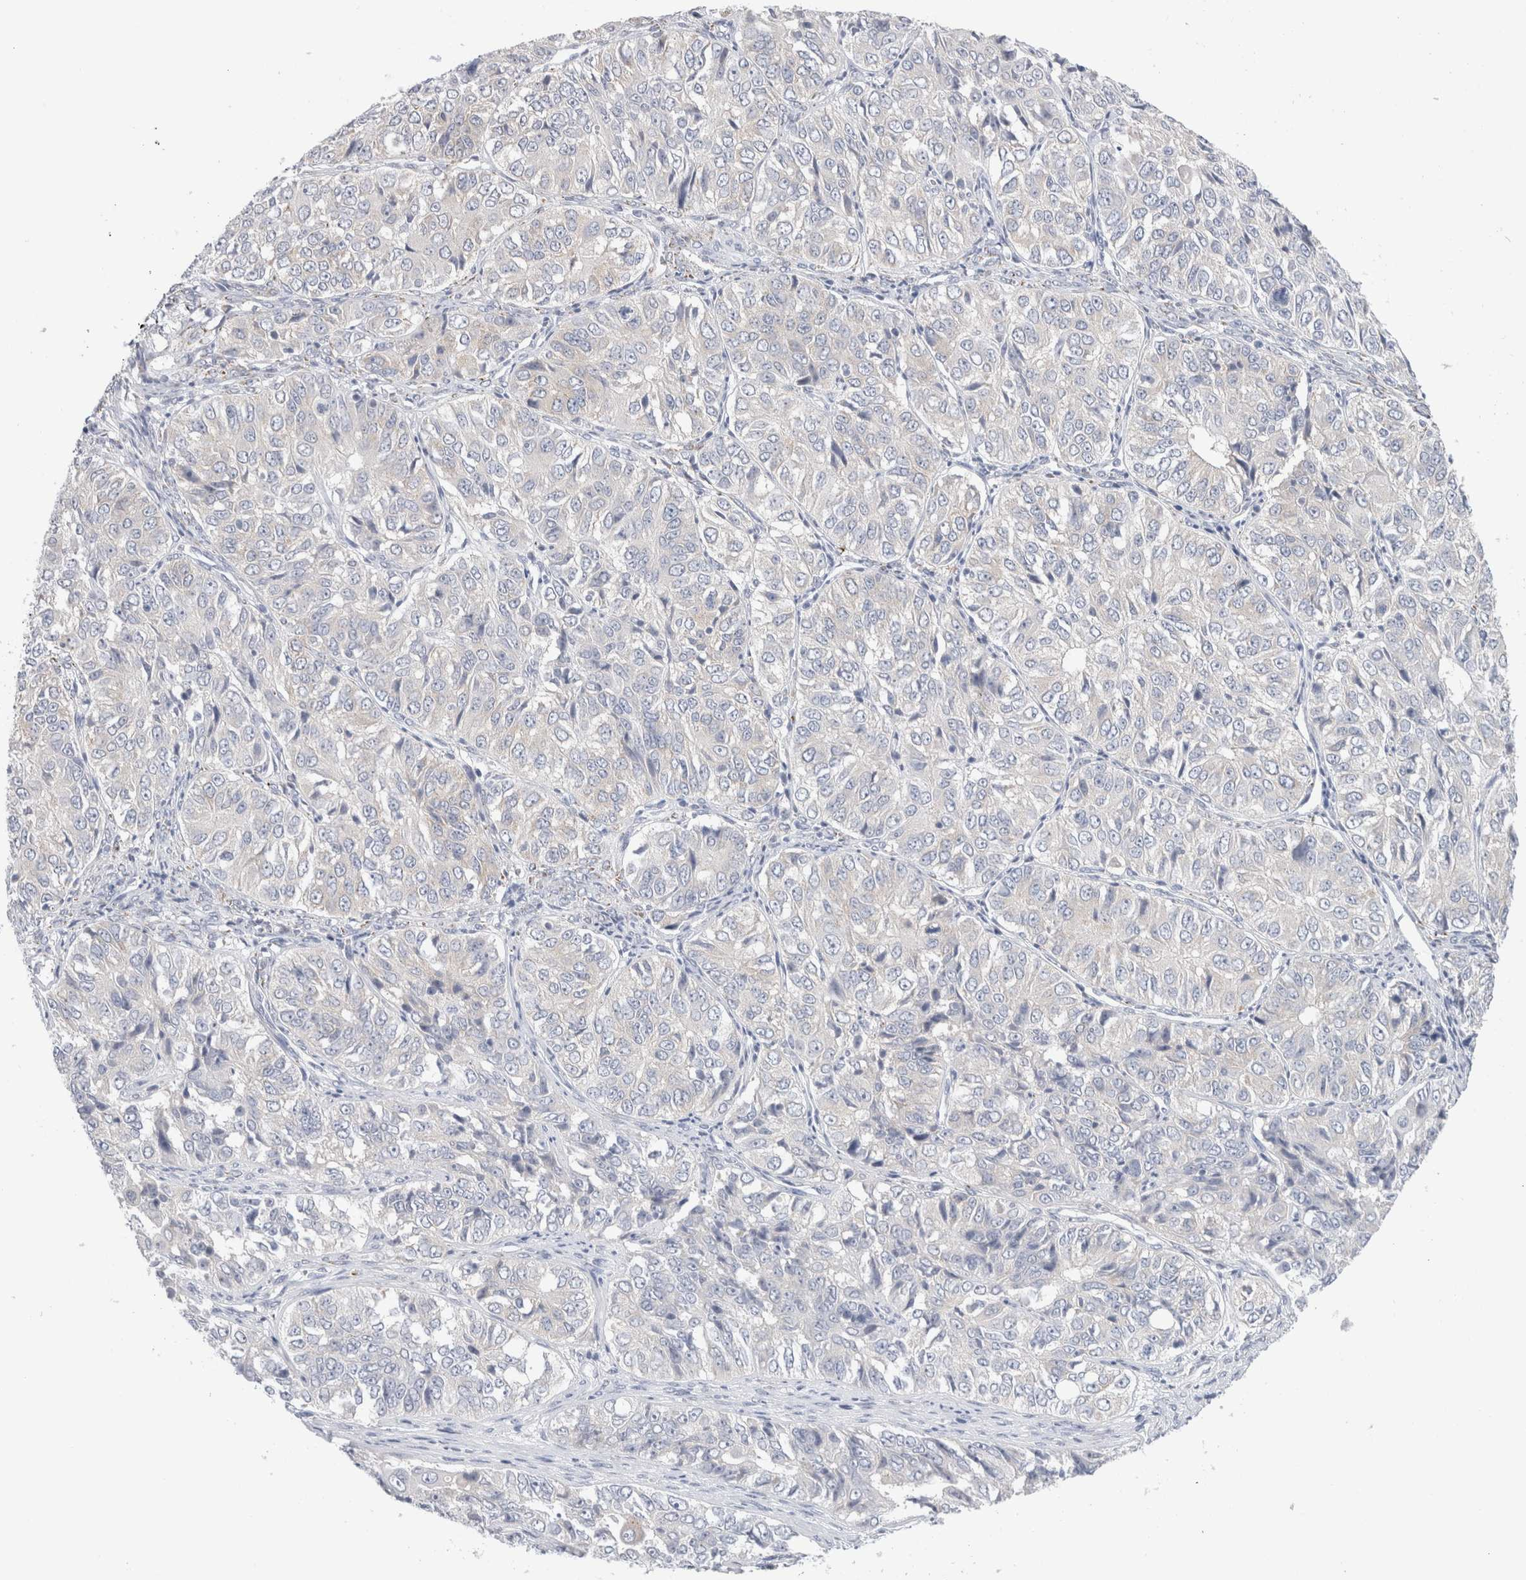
{"staining": {"intensity": "negative", "quantity": "none", "location": "none"}, "tissue": "ovarian cancer", "cell_type": "Tumor cells", "image_type": "cancer", "snomed": [{"axis": "morphology", "description": "Carcinoma, endometroid"}, {"axis": "topography", "description": "Ovary"}], "caption": "Immunohistochemistry of human ovarian cancer reveals no staining in tumor cells.", "gene": "NDOR1", "patient": {"sex": "female", "age": 51}}